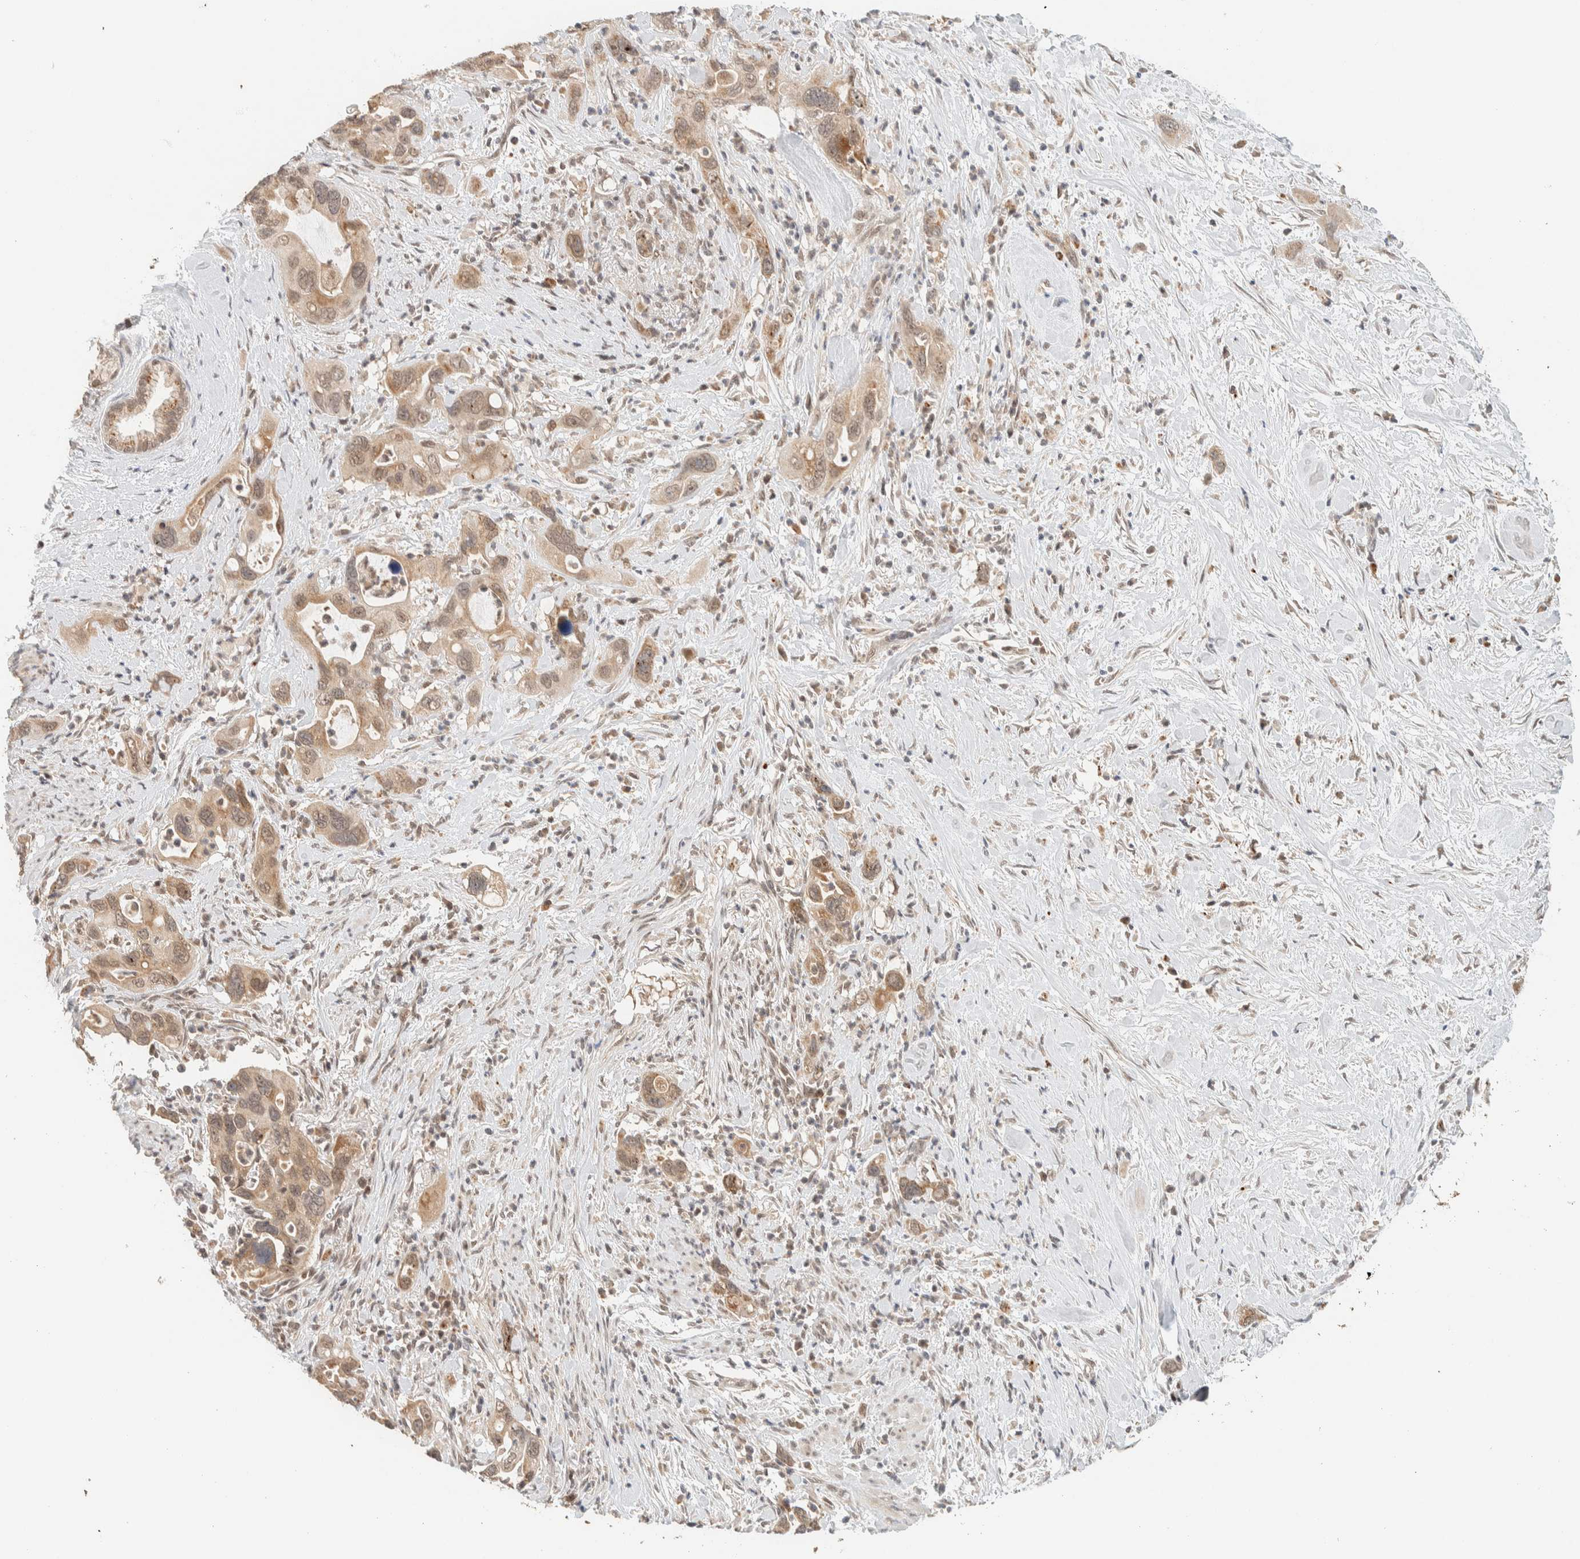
{"staining": {"intensity": "moderate", "quantity": ">75%", "location": "cytoplasmic/membranous"}, "tissue": "pancreatic cancer", "cell_type": "Tumor cells", "image_type": "cancer", "snomed": [{"axis": "morphology", "description": "Adenocarcinoma, NOS"}, {"axis": "topography", "description": "Pancreas"}], "caption": "The photomicrograph demonstrates a brown stain indicating the presence of a protein in the cytoplasmic/membranous of tumor cells in adenocarcinoma (pancreatic).", "gene": "MRPL41", "patient": {"sex": "female", "age": 70}}